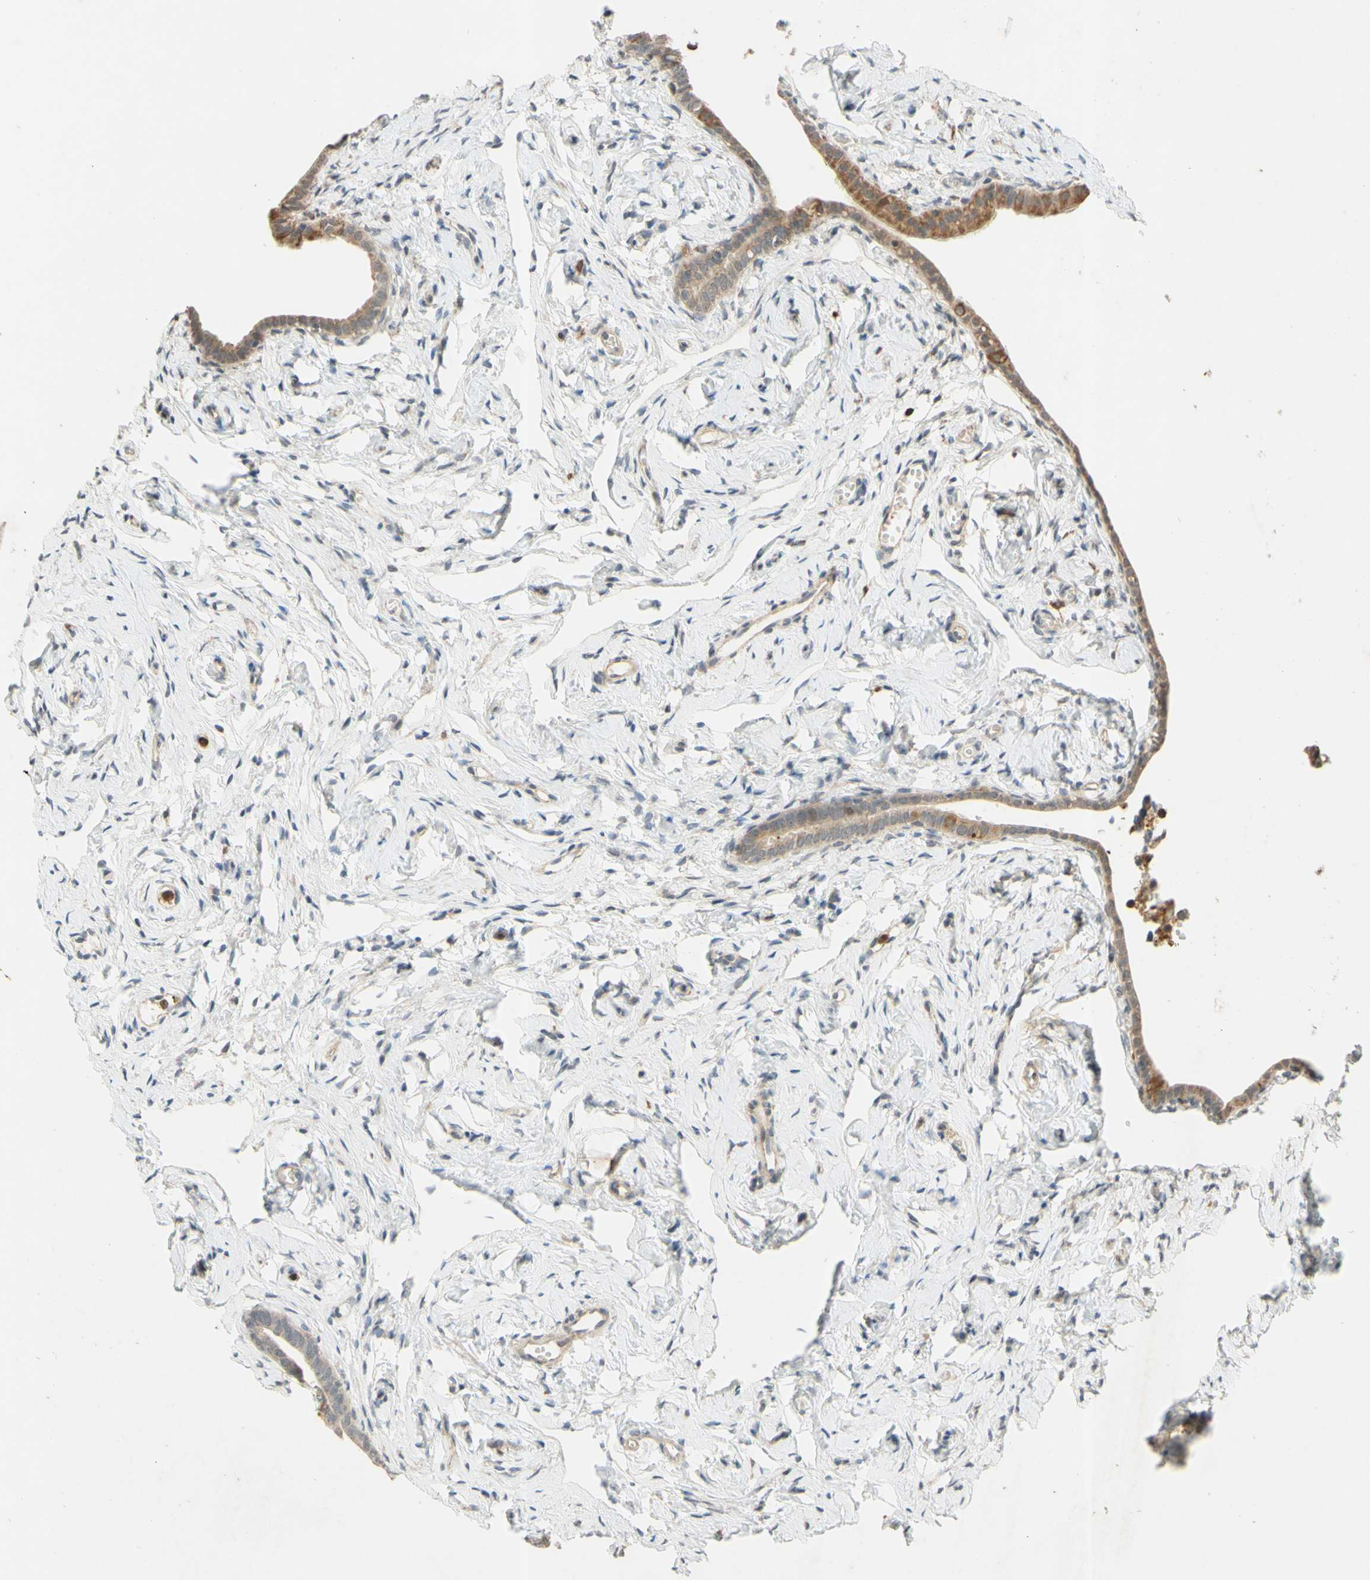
{"staining": {"intensity": "weak", "quantity": ">75%", "location": "cytoplasmic/membranous"}, "tissue": "fallopian tube", "cell_type": "Glandular cells", "image_type": "normal", "snomed": [{"axis": "morphology", "description": "Normal tissue, NOS"}, {"axis": "topography", "description": "Fallopian tube"}], "caption": "The immunohistochemical stain shows weak cytoplasmic/membranous expression in glandular cells of benign fallopian tube.", "gene": "GATA1", "patient": {"sex": "female", "age": 71}}